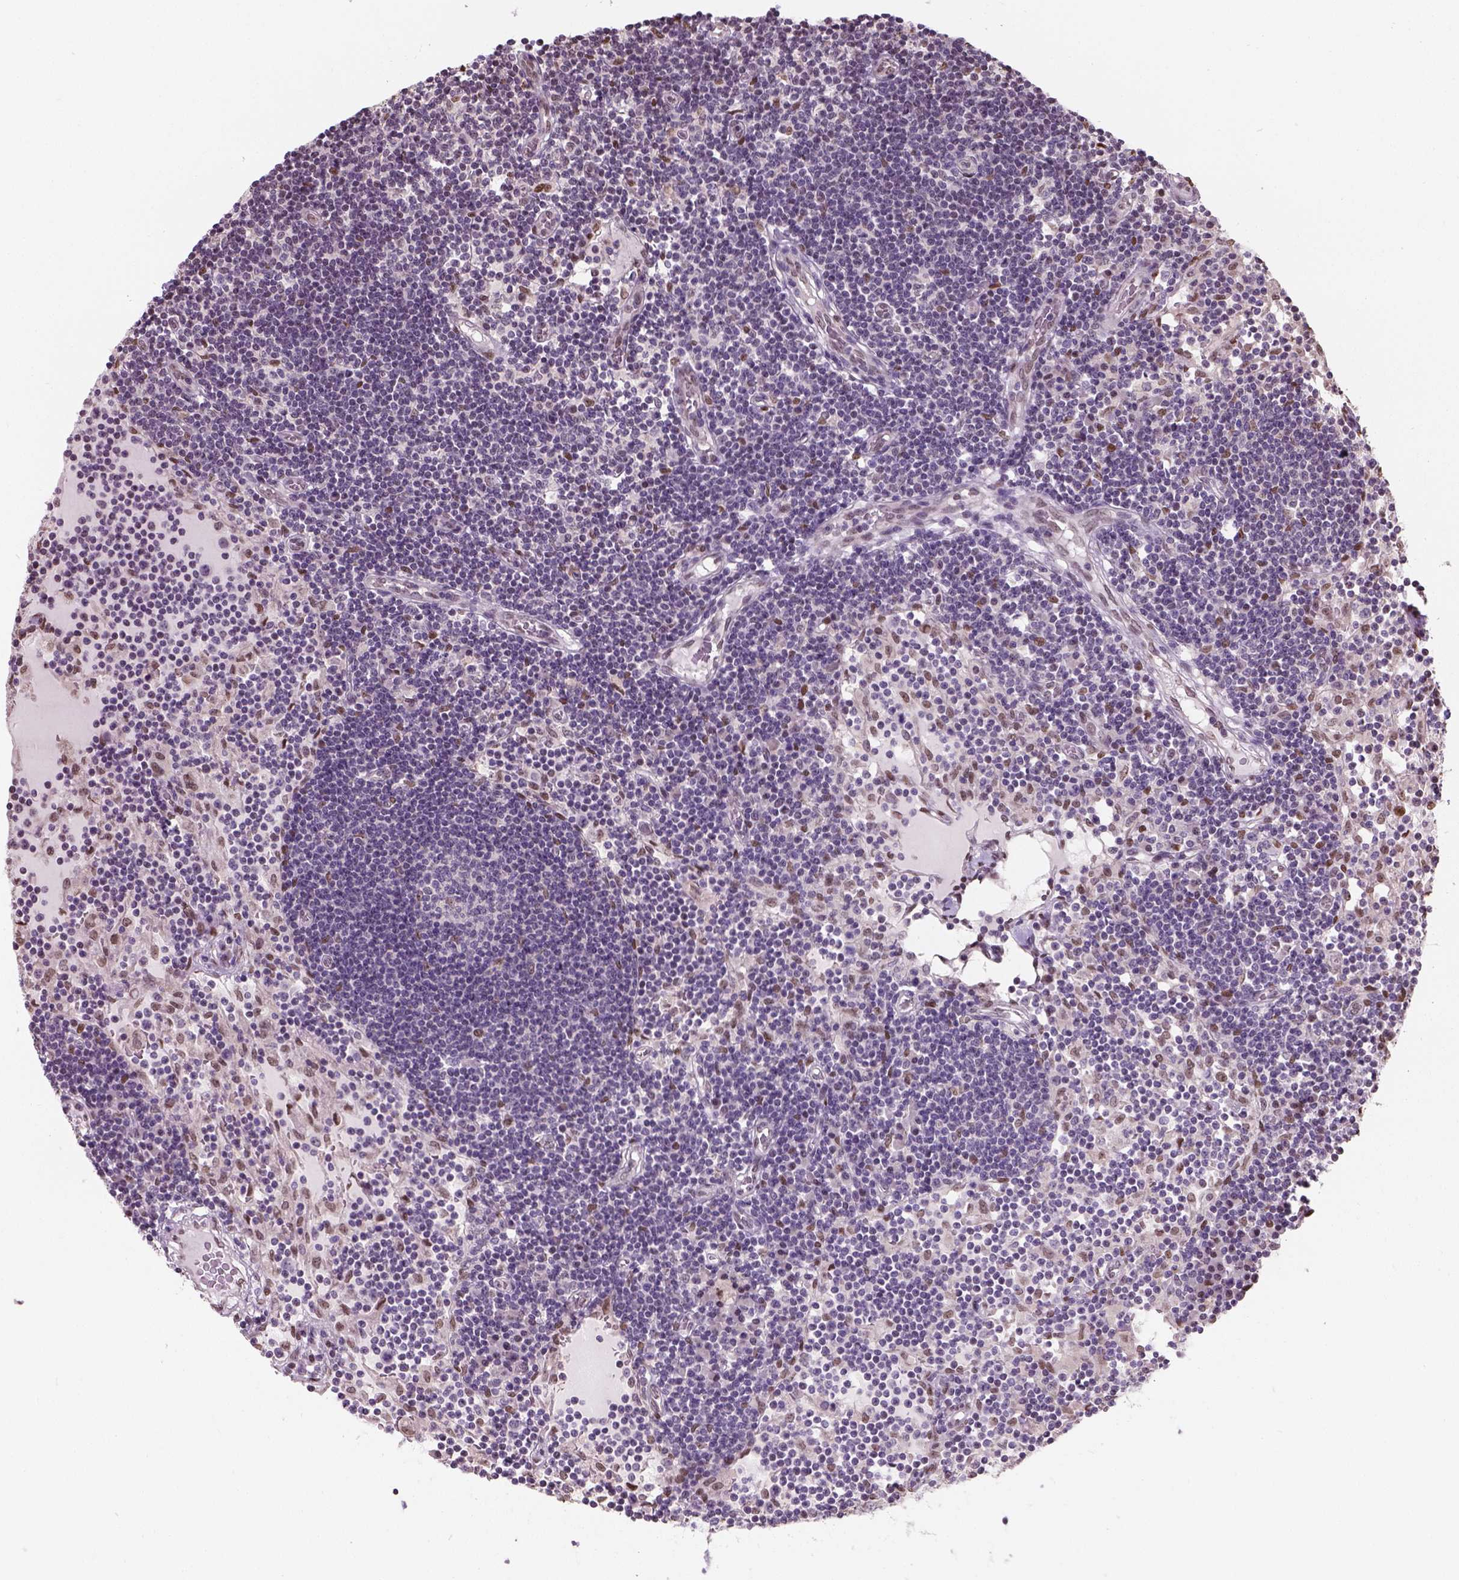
{"staining": {"intensity": "moderate", "quantity": "<25%", "location": "nuclear"}, "tissue": "lymph node", "cell_type": "Germinal center cells", "image_type": "normal", "snomed": [{"axis": "morphology", "description": "Normal tissue, NOS"}, {"axis": "topography", "description": "Lymph node"}], "caption": "DAB immunohistochemical staining of normal lymph node shows moderate nuclear protein staining in approximately <25% of germinal center cells.", "gene": "C1orf112", "patient": {"sex": "female", "age": 72}}